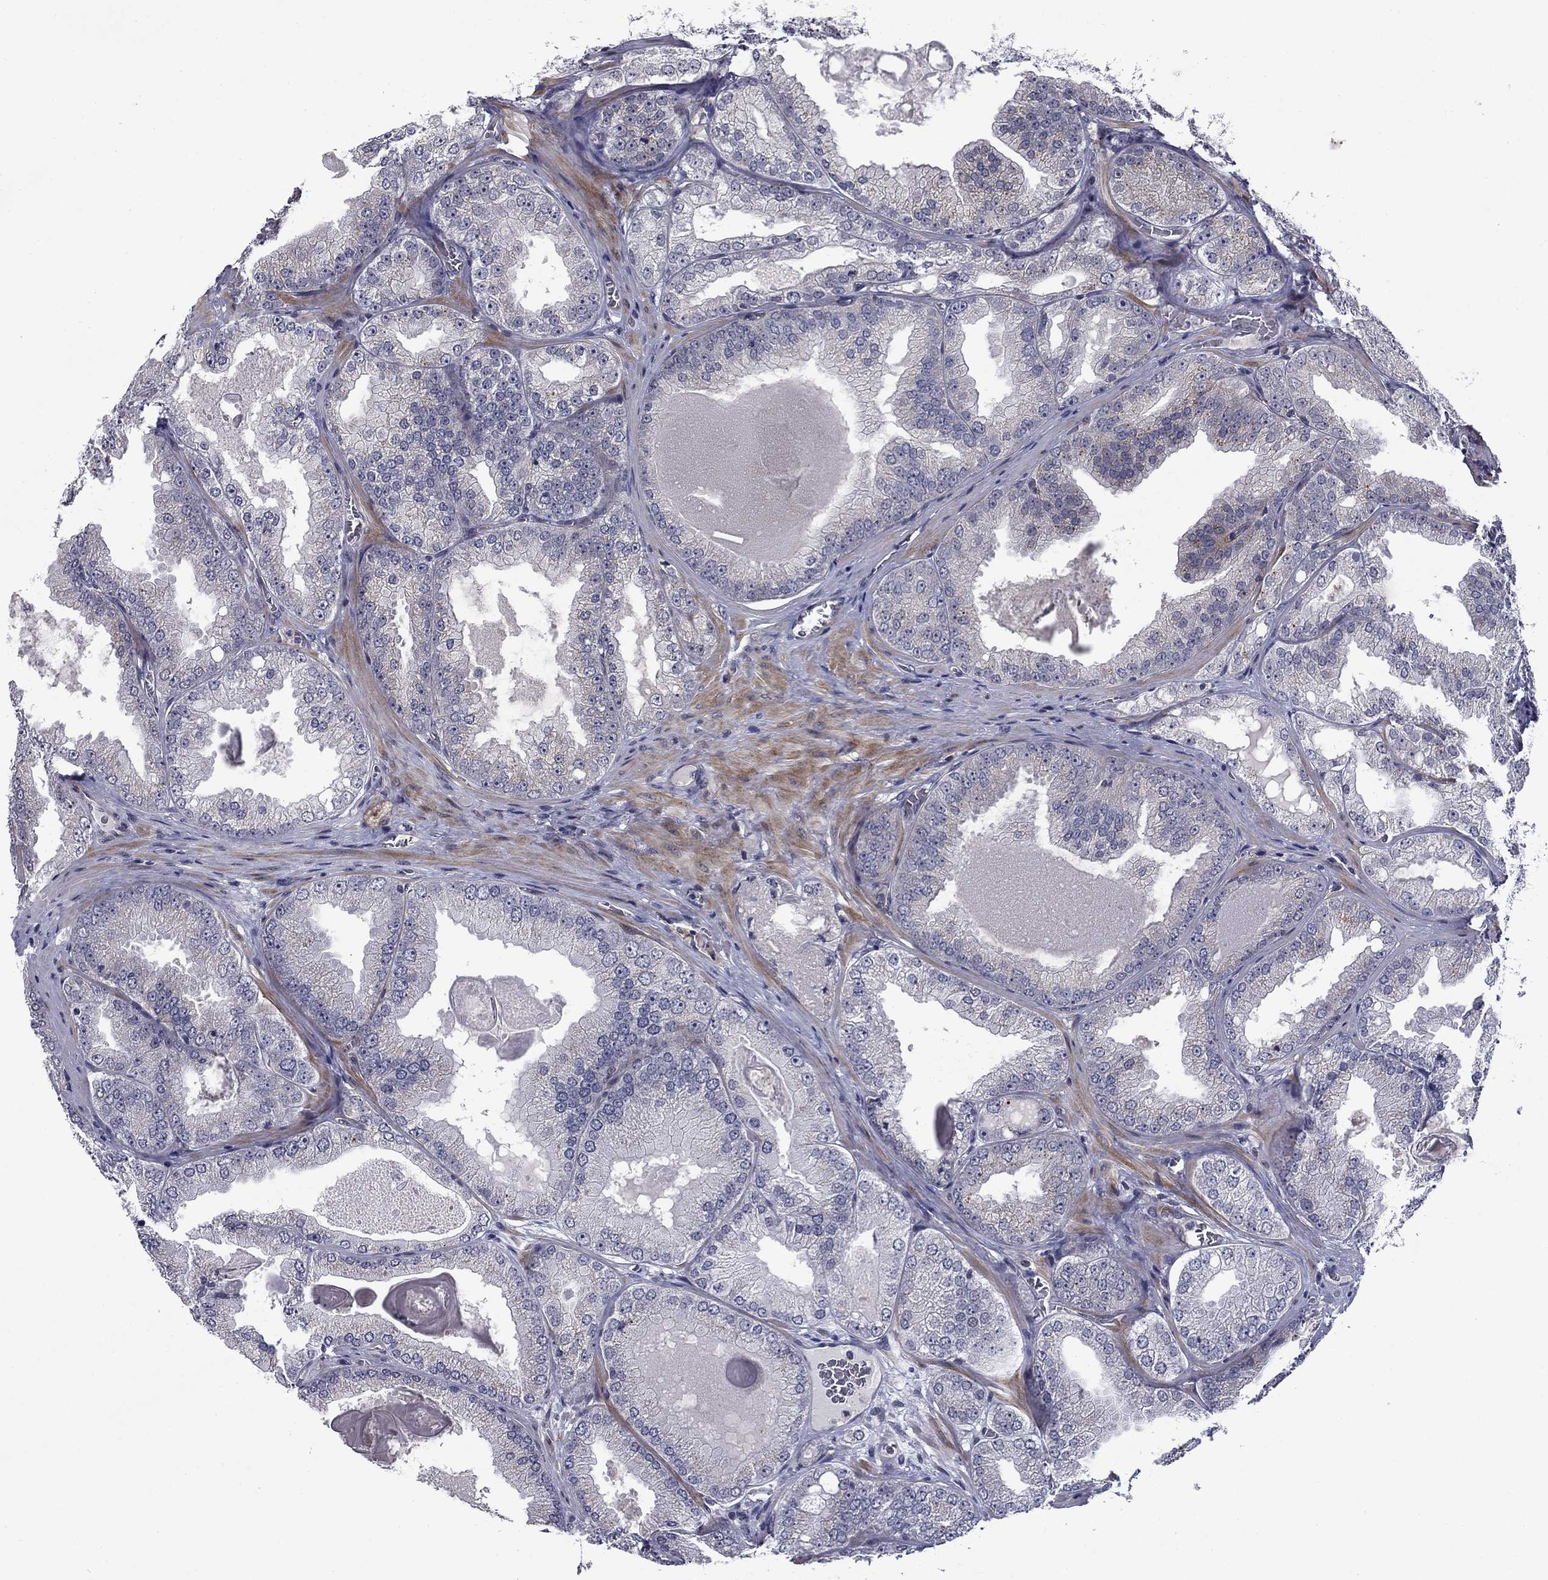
{"staining": {"intensity": "negative", "quantity": "none", "location": "none"}, "tissue": "prostate cancer", "cell_type": "Tumor cells", "image_type": "cancer", "snomed": [{"axis": "morphology", "description": "Adenocarcinoma, Low grade"}, {"axis": "topography", "description": "Prostate"}], "caption": "Immunohistochemical staining of human prostate cancer displays no significant expression in tumor cells.", "gene": "B3GAT1", "patient": {"sex": "male", "age": 72}}